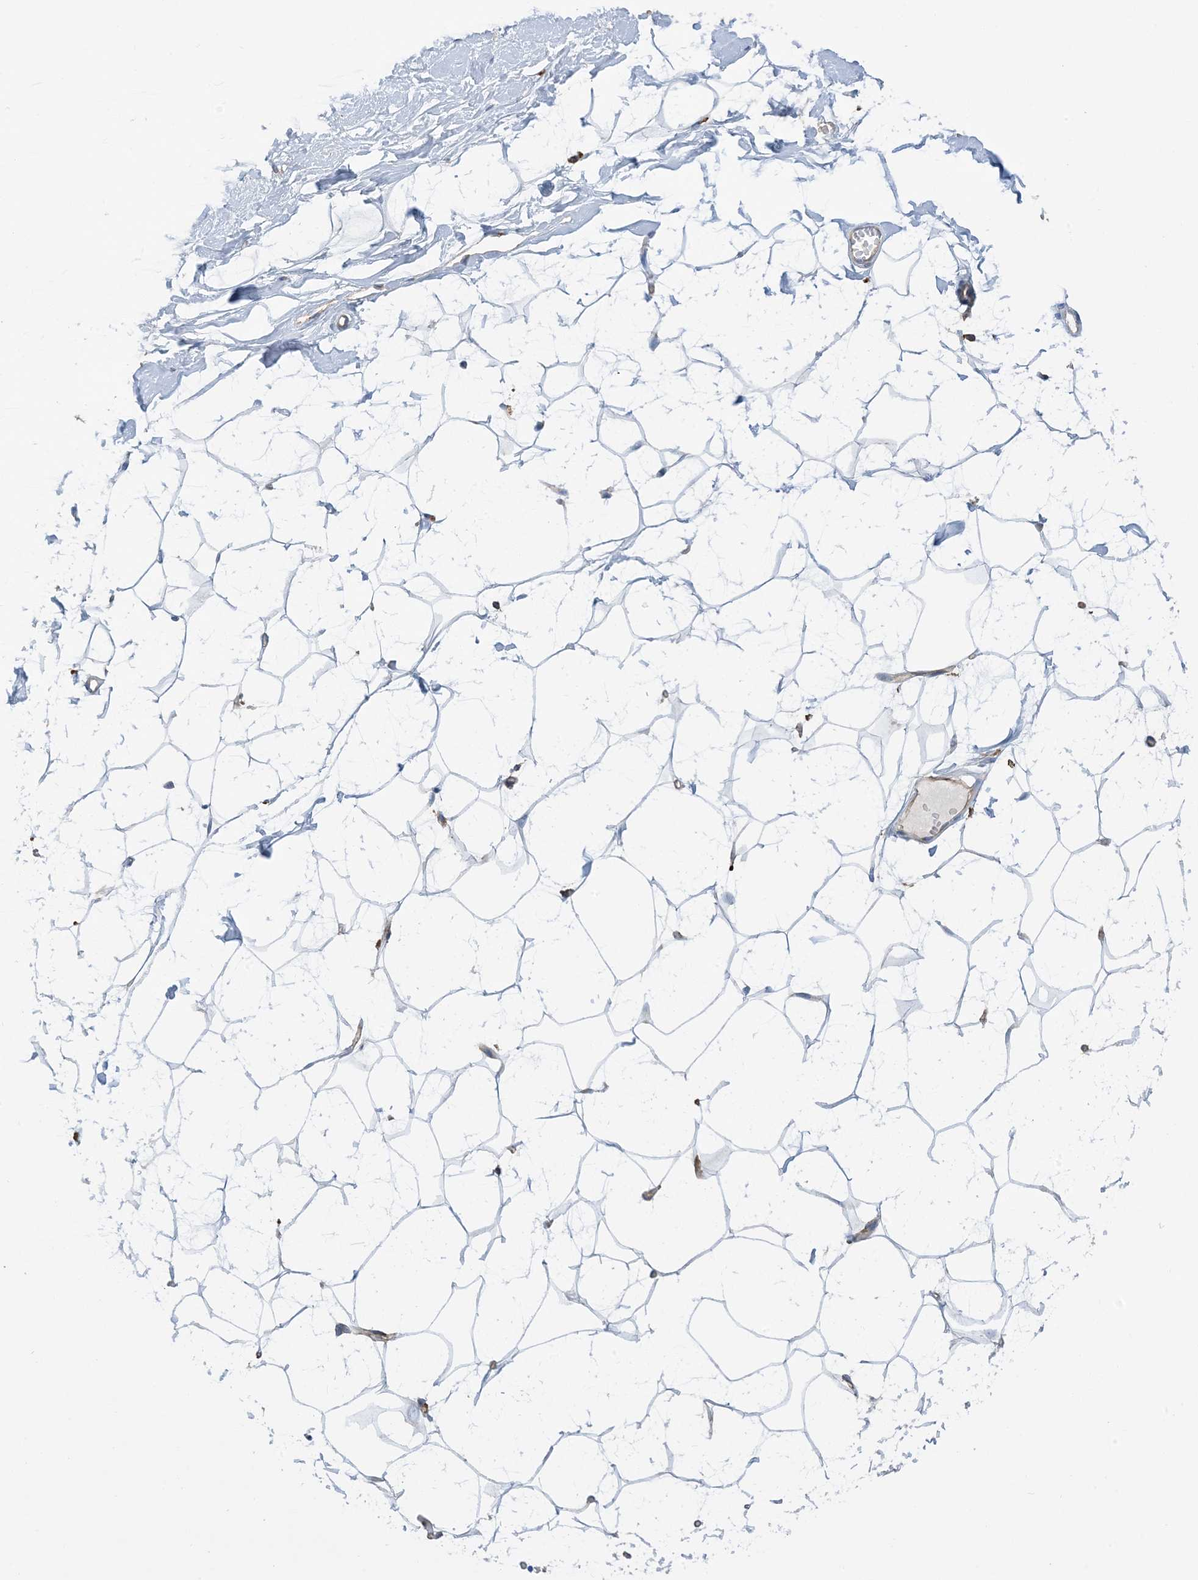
{"staining": {"intensity": "negative", "quantity": "none", "location": "none"}, "tissue": "breast", "cell_type": "Adipocytes", "image_type": "normal", "snomed": [{"axis": "morphology", "description": "Normal tissue, NOS"}, {"axis": "topography", "description": "Breast"}], "caption": "High power microscopy image of an immunohistochemistry (IHC) image of unremarkable breast, revealing no significant staining in adipocytes. Nuclei are stained in blue.", "gene": "CALHM5", "patient": {"sex": "female", "age": 26}}